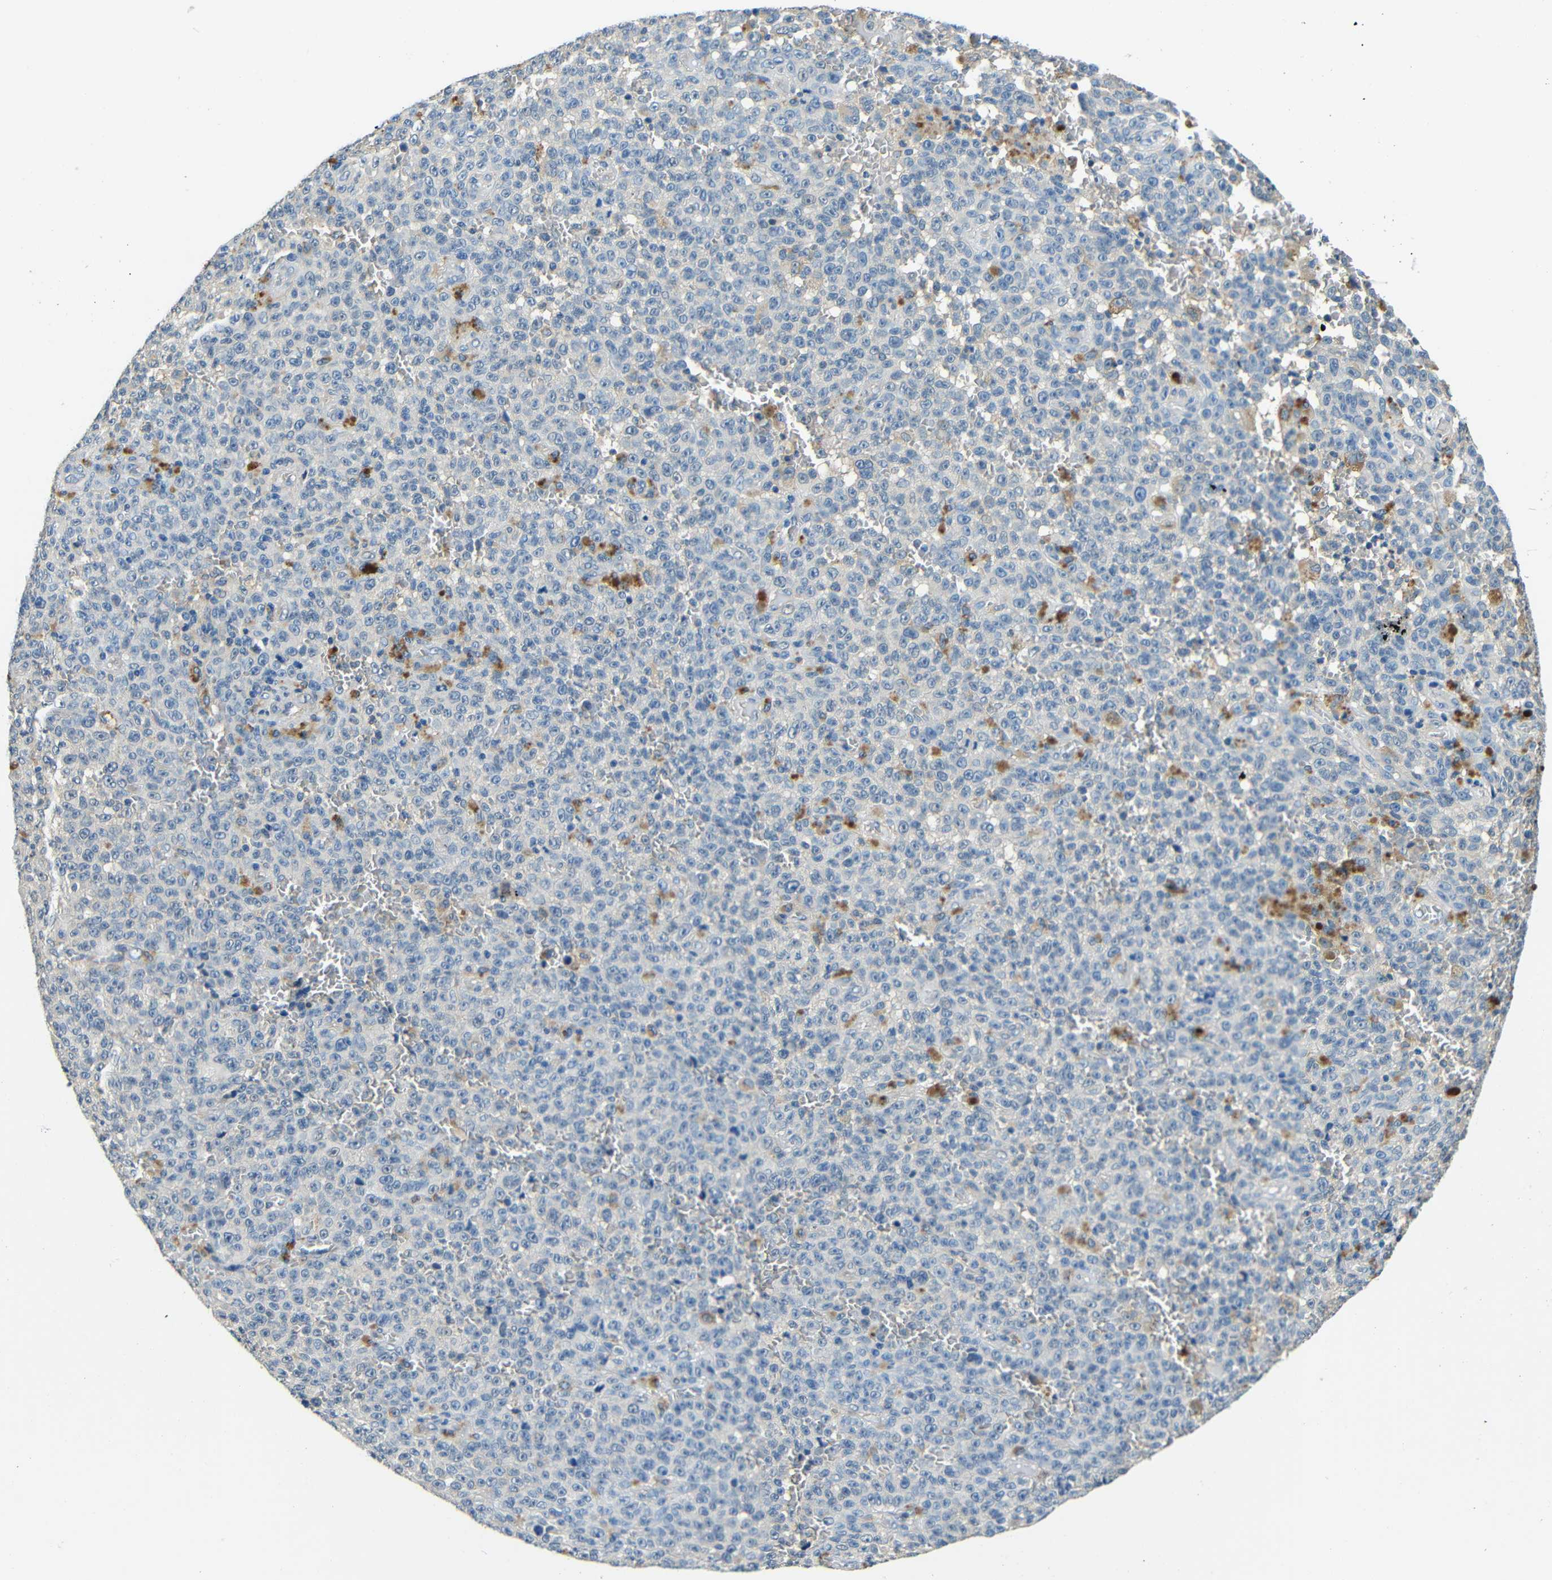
{"staining": {"intensity": "negative", "quantity": "none", "location": "none"}, "tissue": "melanoma", "cell_type": "Tumor cells", "image_type": "cancer", "snomed": [{"axis": "morphology", "description": "Malignant melanoma, NOS"}, {"axis": "topography", "description": "Skin"}], "caption": "Immunohistochemistry photomicrograph of neoplastic tissue: human malignant melanoma stained with DAB (3,3'-diaminobenzidine) displays no significant protein staining in tumor cells.", "gene": "ADAP1", "patient": {"sex": "female", "age": 82}}